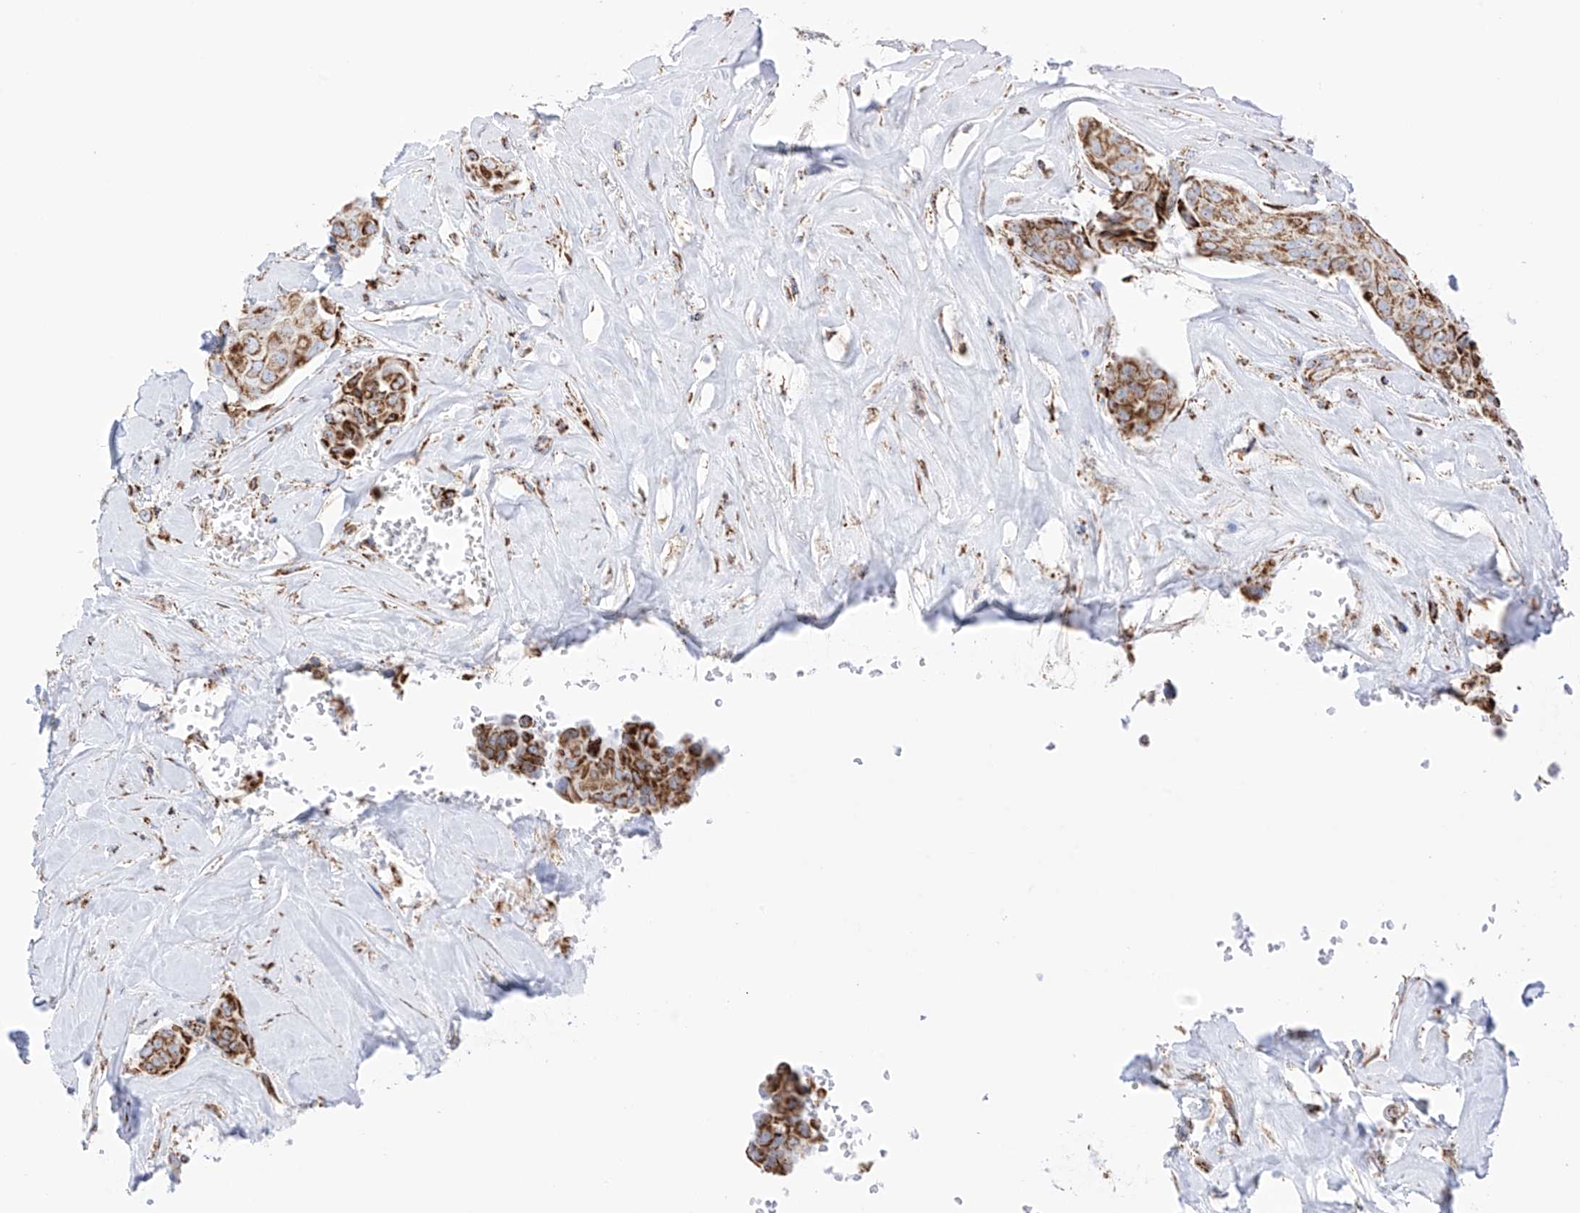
{"staining": {"intensity": "moderate", "quantity": ">75%", "location": "cytoplasmic/membranous"}, "tissue": "breast cancer", "cell_type": "Tumor cells", "image_type": "cancer", "snomed": [{"axis": "morphology", "description": "Duct carcinoma"}, {"axis": "topography", "description": "Breast"}], "caption": "The image reveals a brown stain indicating the presence of a protein in the cytoplasmic/membranous of tumor cells in intraductal carcinoma (breast). Nuclei are stained in blue.", "gene": "XKR3", "patient": {"sex": "female", "age": 80}}